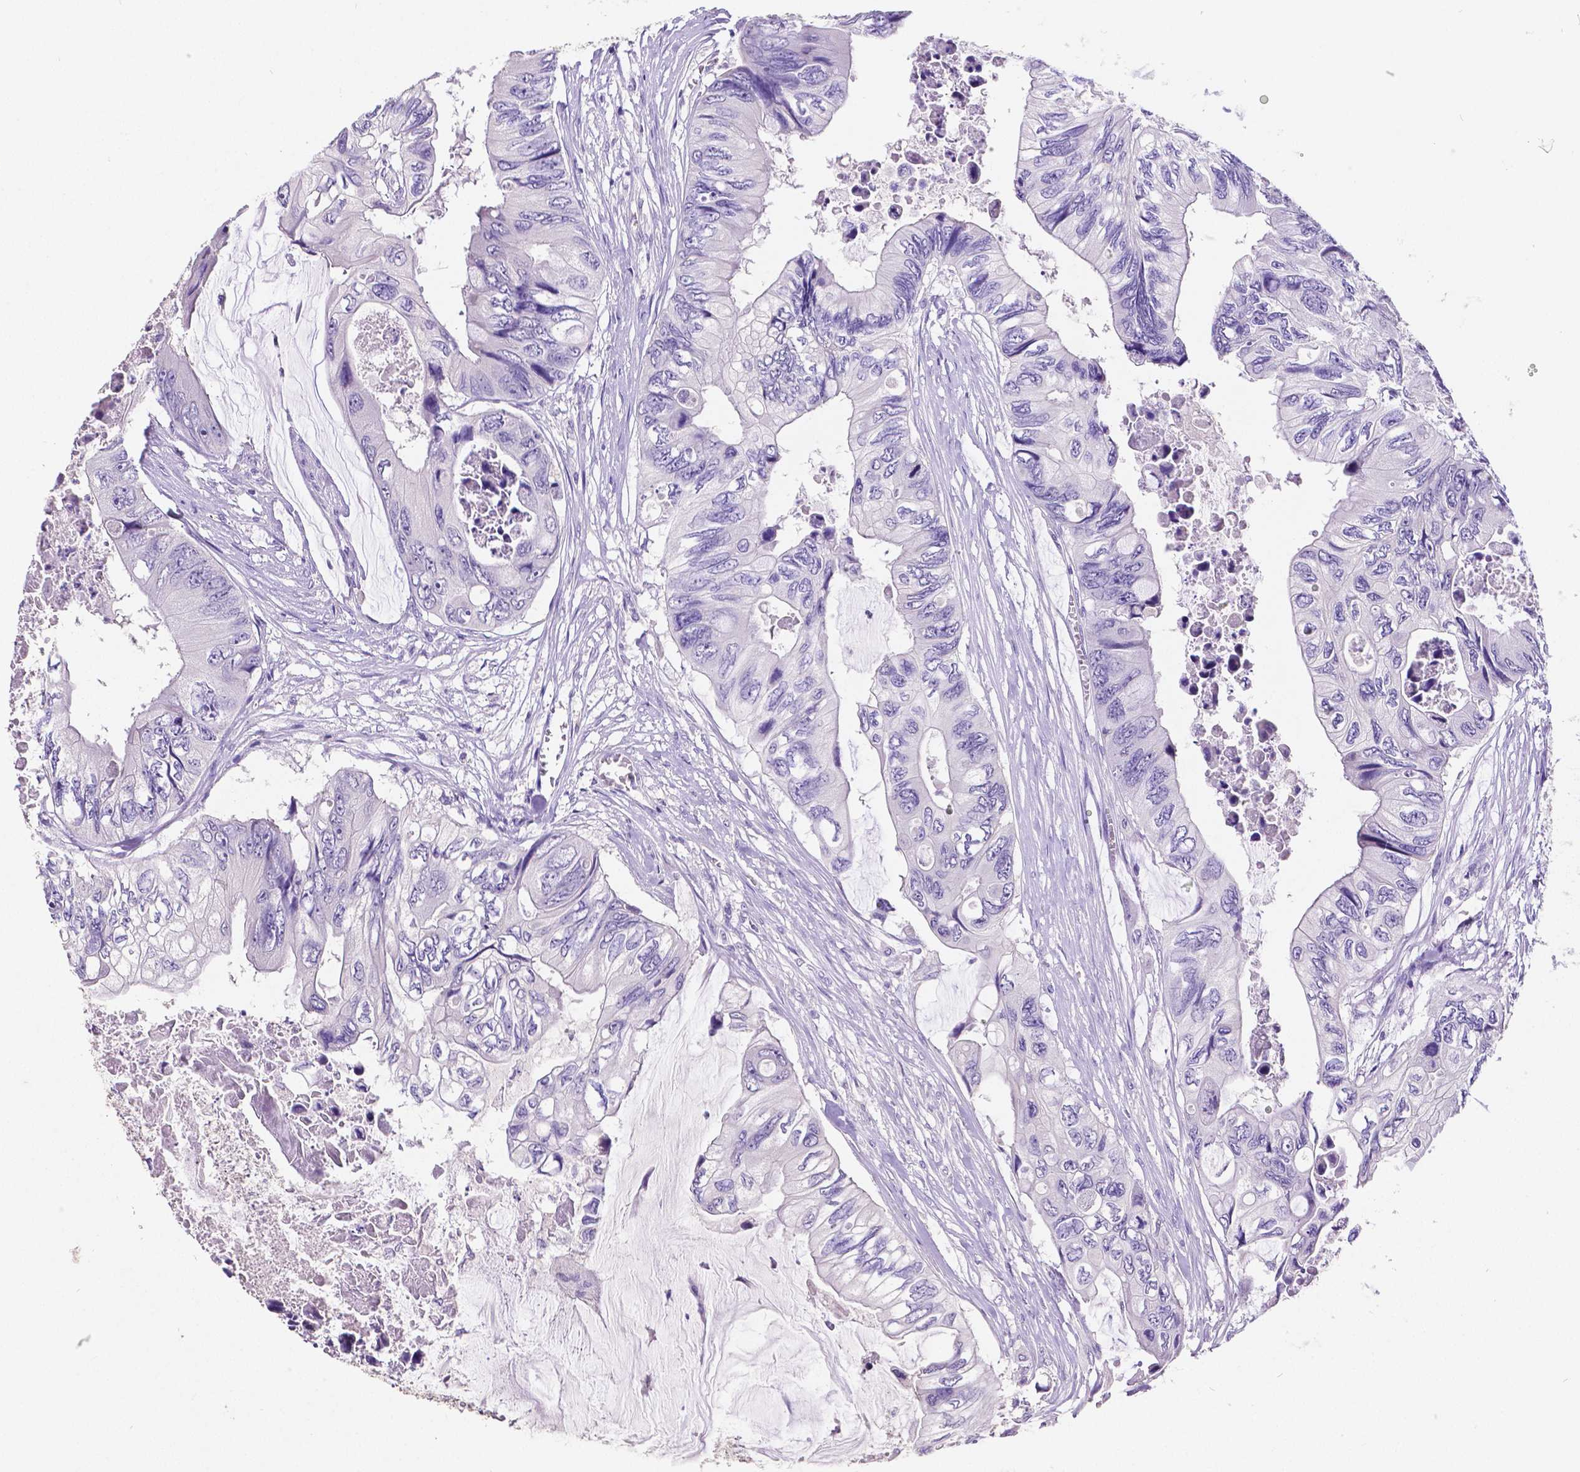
{"staining": {"intensity": "negative", "quantity": "none", "location": "none"}, "tissue": "colorectal cancer", "cell_type": "Tumor cells", "image_type": "cancer", "snomed": [{"axis": "morphology", "description": "Adenocarcinoma, NOS"}, {"axis": "topography", "description": "Rectum"}], "caption": "This image is of colorectal cancer (adenocarcinoma) stained with IHC to label a protein in brown with the nuclei are counter-stained blue. There is no positivity in tumor cells.", "gene": "SATB2", "patient": {"sex": "male", "age": 63}}